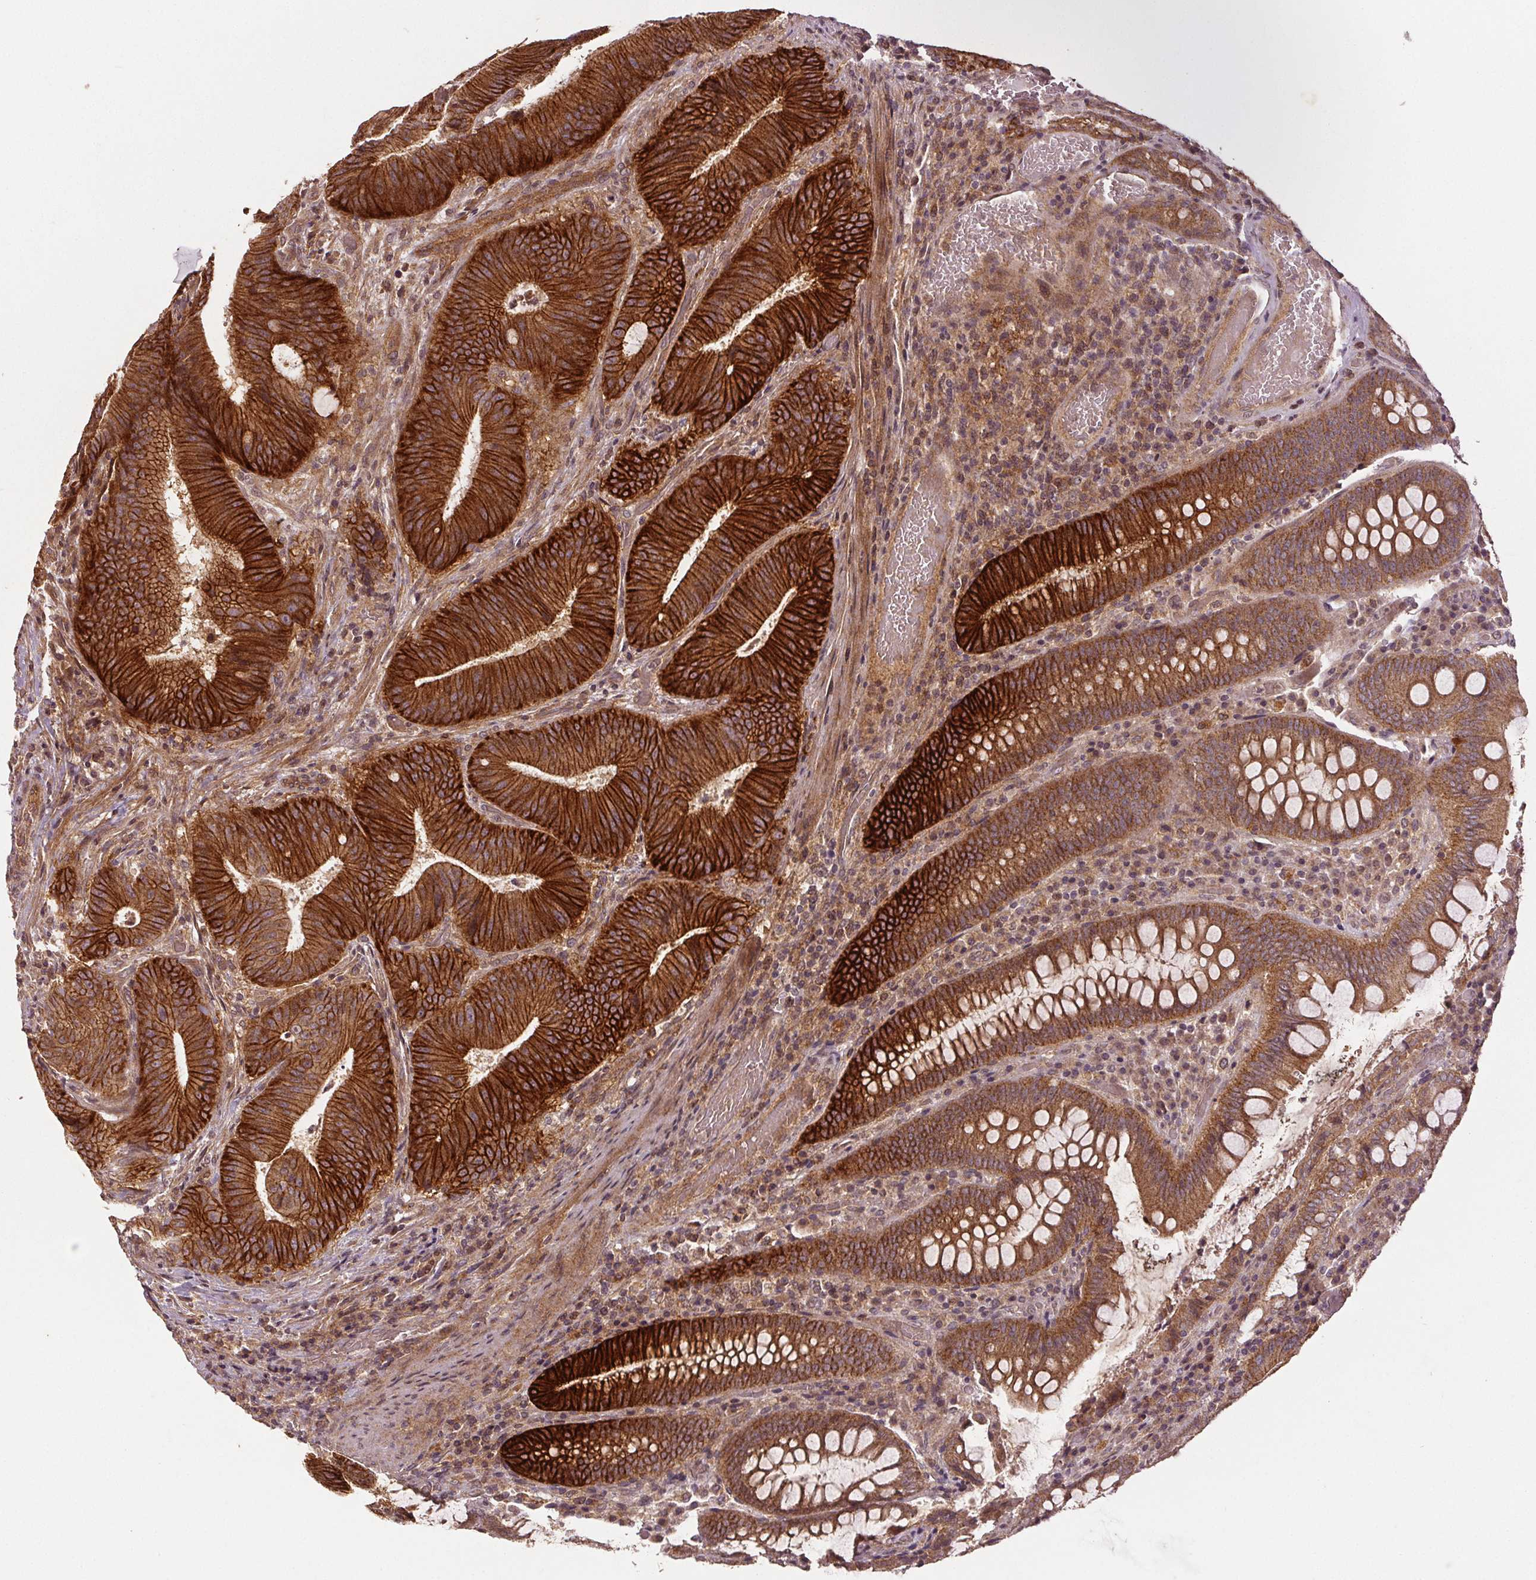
{"staining": {"intensity": "strong", "quantity": ">75%", "location": "cytoplasmic/membranous"}, "tissue": "colorectal cancer", "cell_type": "Tumor cells", "image_type": "cancer", "snomed": [{"axis": "morphology", "description": "Adenocarcinoma, NOS"}, {"axis": "topography", "description": "Colon"}], "caption": "The image displays immunohistochemical staining of colorectal adenocarcinoma. There is strong cytoplasmic/membranous positivity is seen in about >75% of tumor cells.", "gene": "EPHB3", "patient": {"sex": "female", "age": 43}}